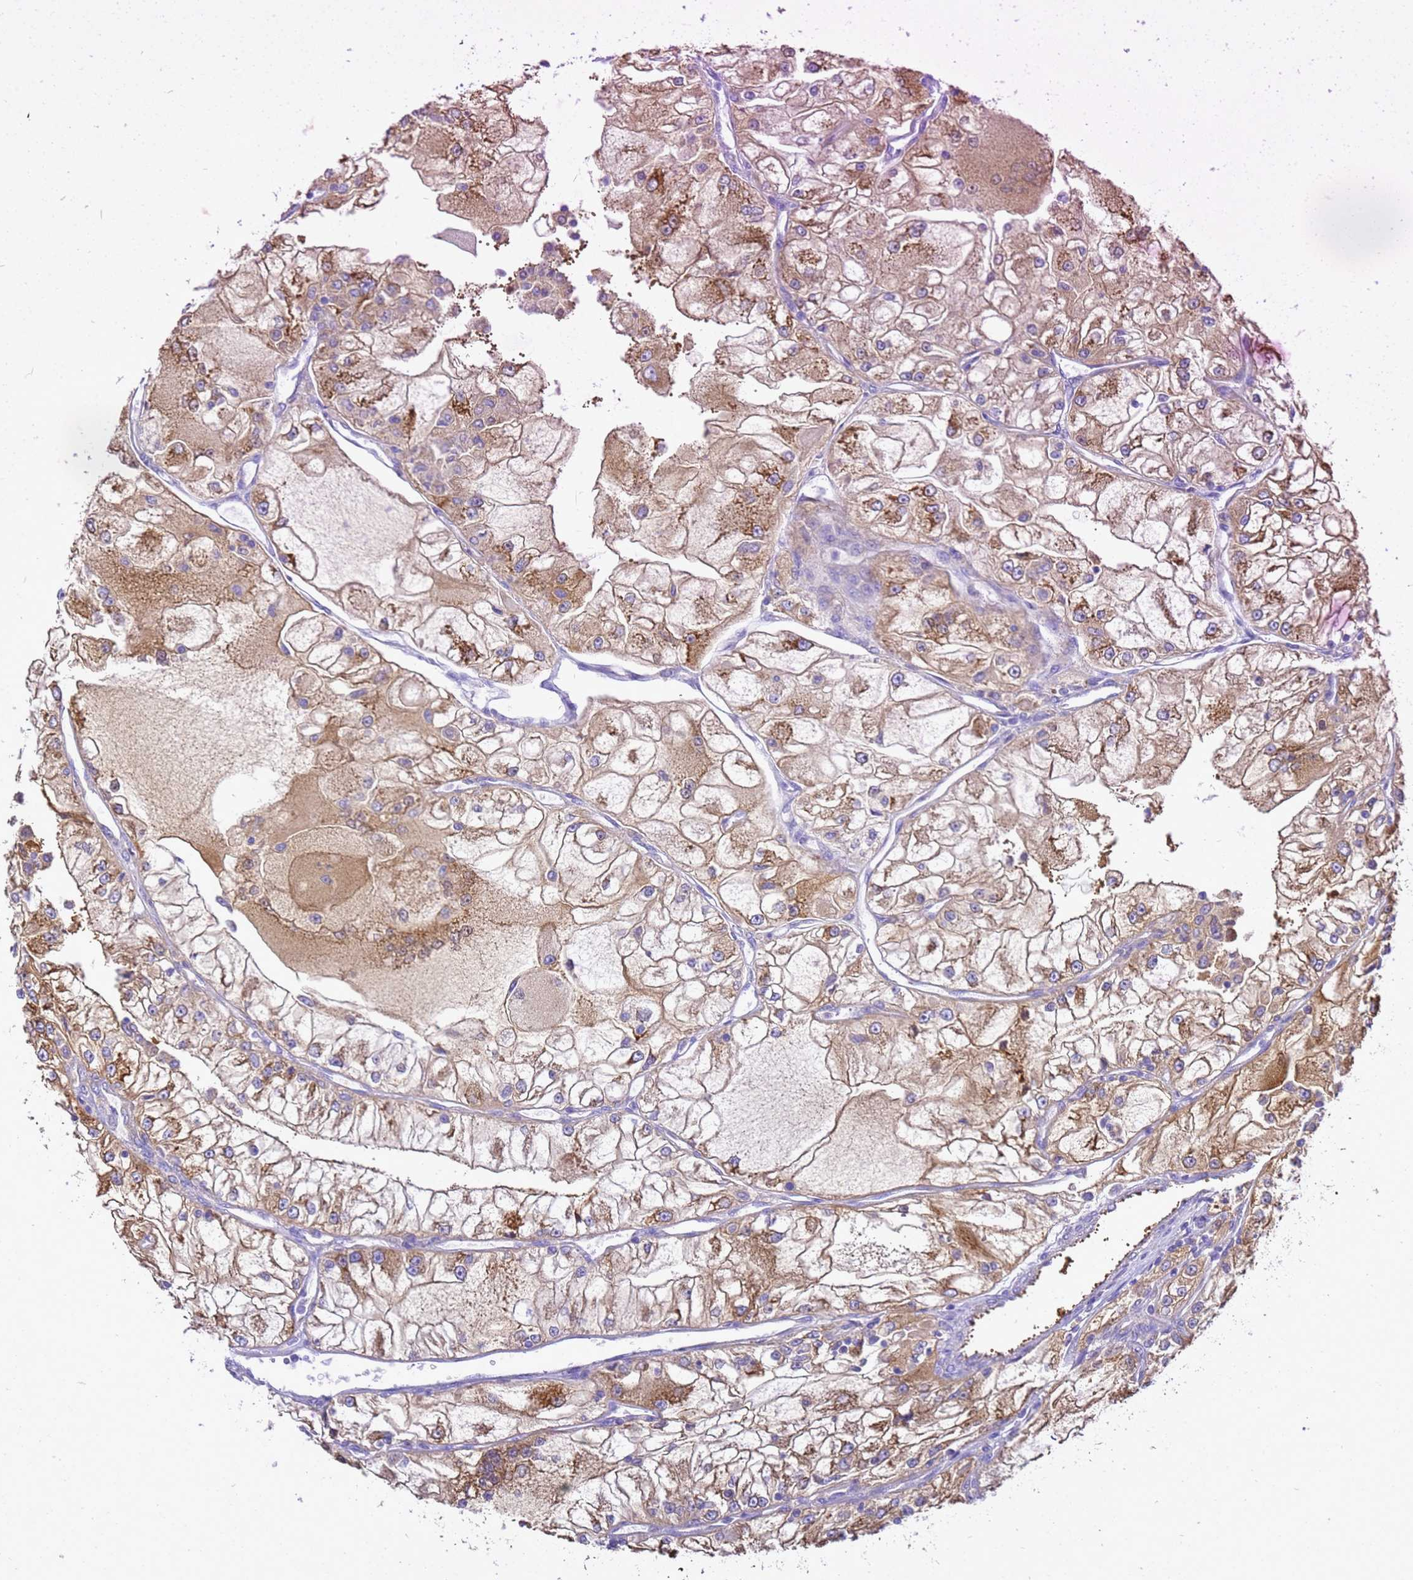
{"staining": {"intensity": "moderate", "quantity": ">75%", "location": "cytoplasmic/membranous"}, "tissue": "renal cancer", "cell_type": "Tumor cells", "image_type": "cancer", "snomed": [{"axis": "morphology", "description": "Adenocarcinoma, NOS"}, {"axis": "topography", "description": "Kidney"}], "caption": "Immunohistochemical staining of adenocarcinoma (renal) reveals moderate cytoplasmic/membranous protein expression in approximately >75% of tumor cells. (Brightfield microscopy of DAB IHC at high magnification).", "gene": "NARS1", "patient": {"sex": "female", "age": 72}}